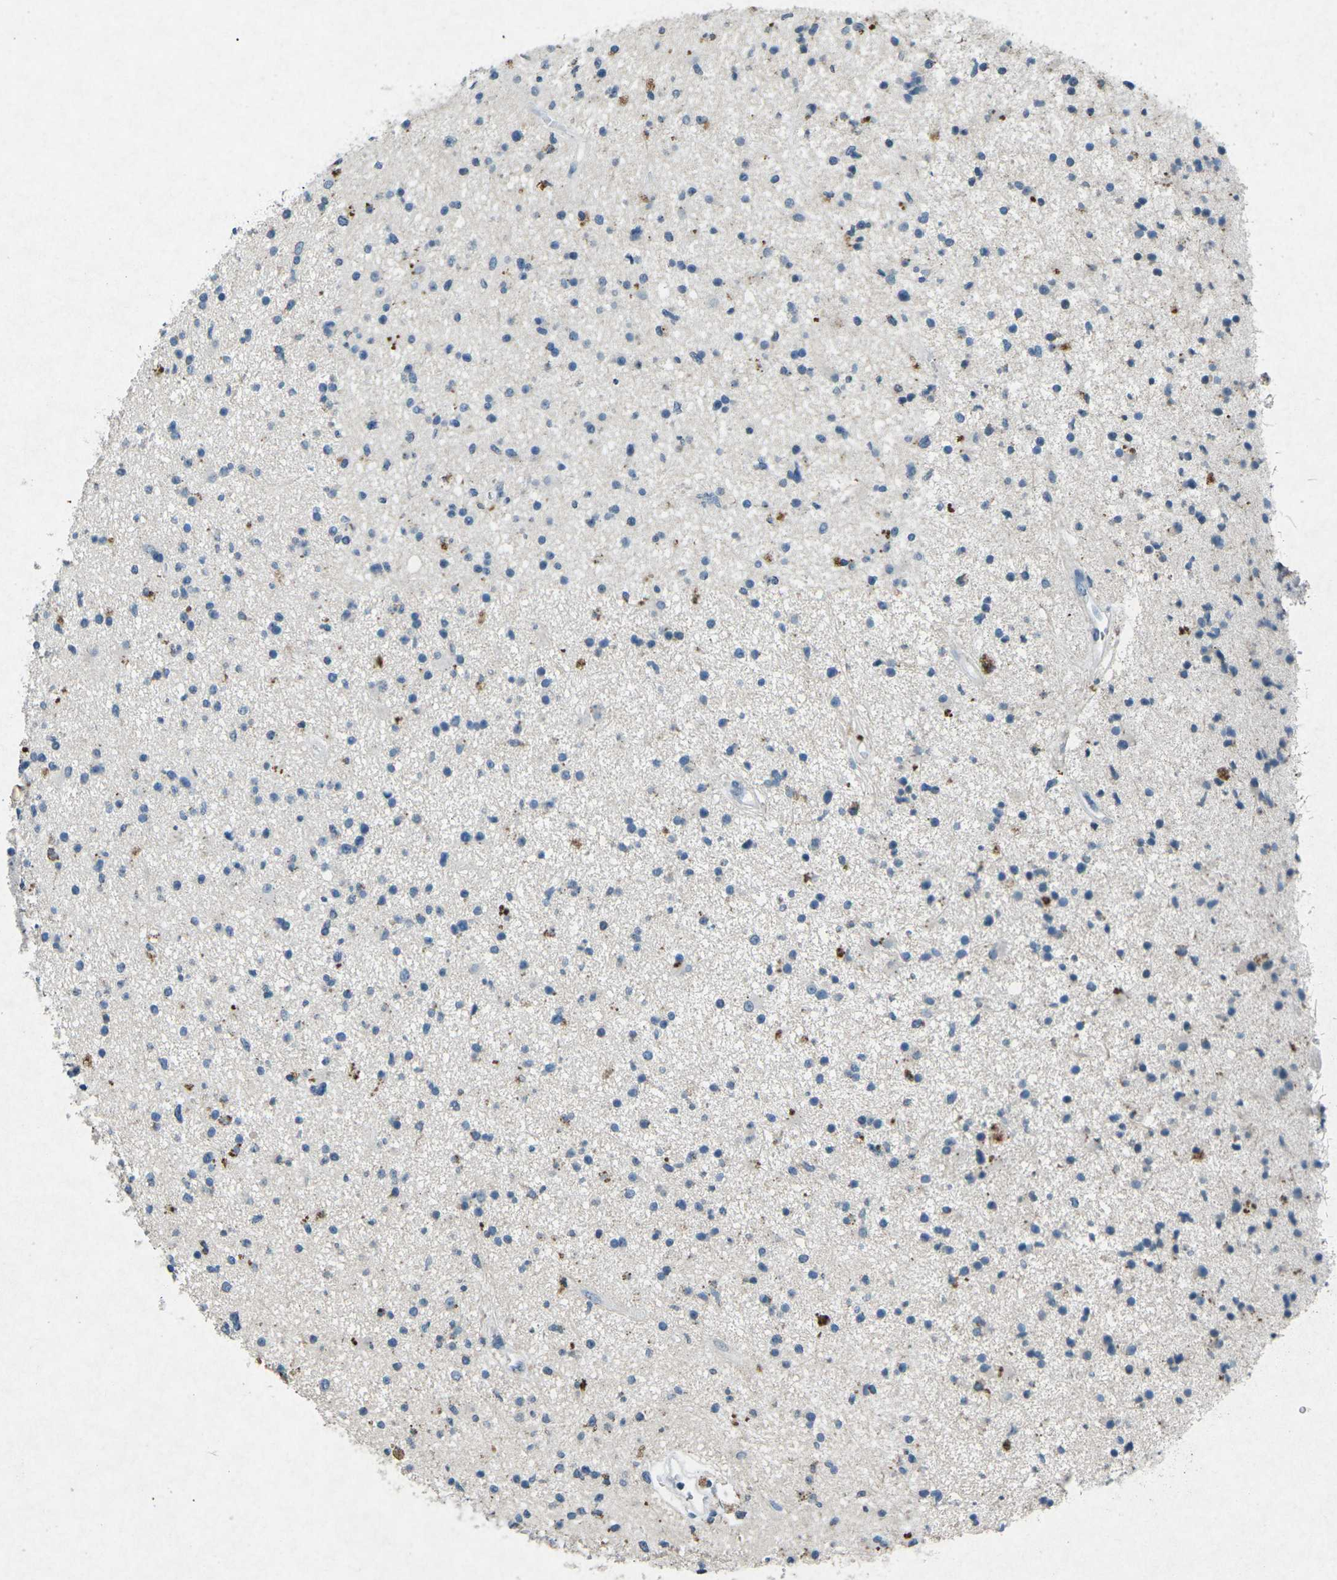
{"staining": {"intensity": "negative", "quantity": "none", "location": "none"}, "tissue": "glioma", "cell_type": "Tumor cells", "image_type": "cancer", "snomed": [{"axis": "morphology", "description": "Glioma, malignant, High grade"}, {"axis": "topography", "description": "Brain"}], "caption": "IHC photomicrograph of neoplastic tissue: human high-grade glioma (malignant) stained with DAB displays no significant protein expression in tumor cells.", "gene": "A1BG", "patient": {"sex": "male", "age": 33}}